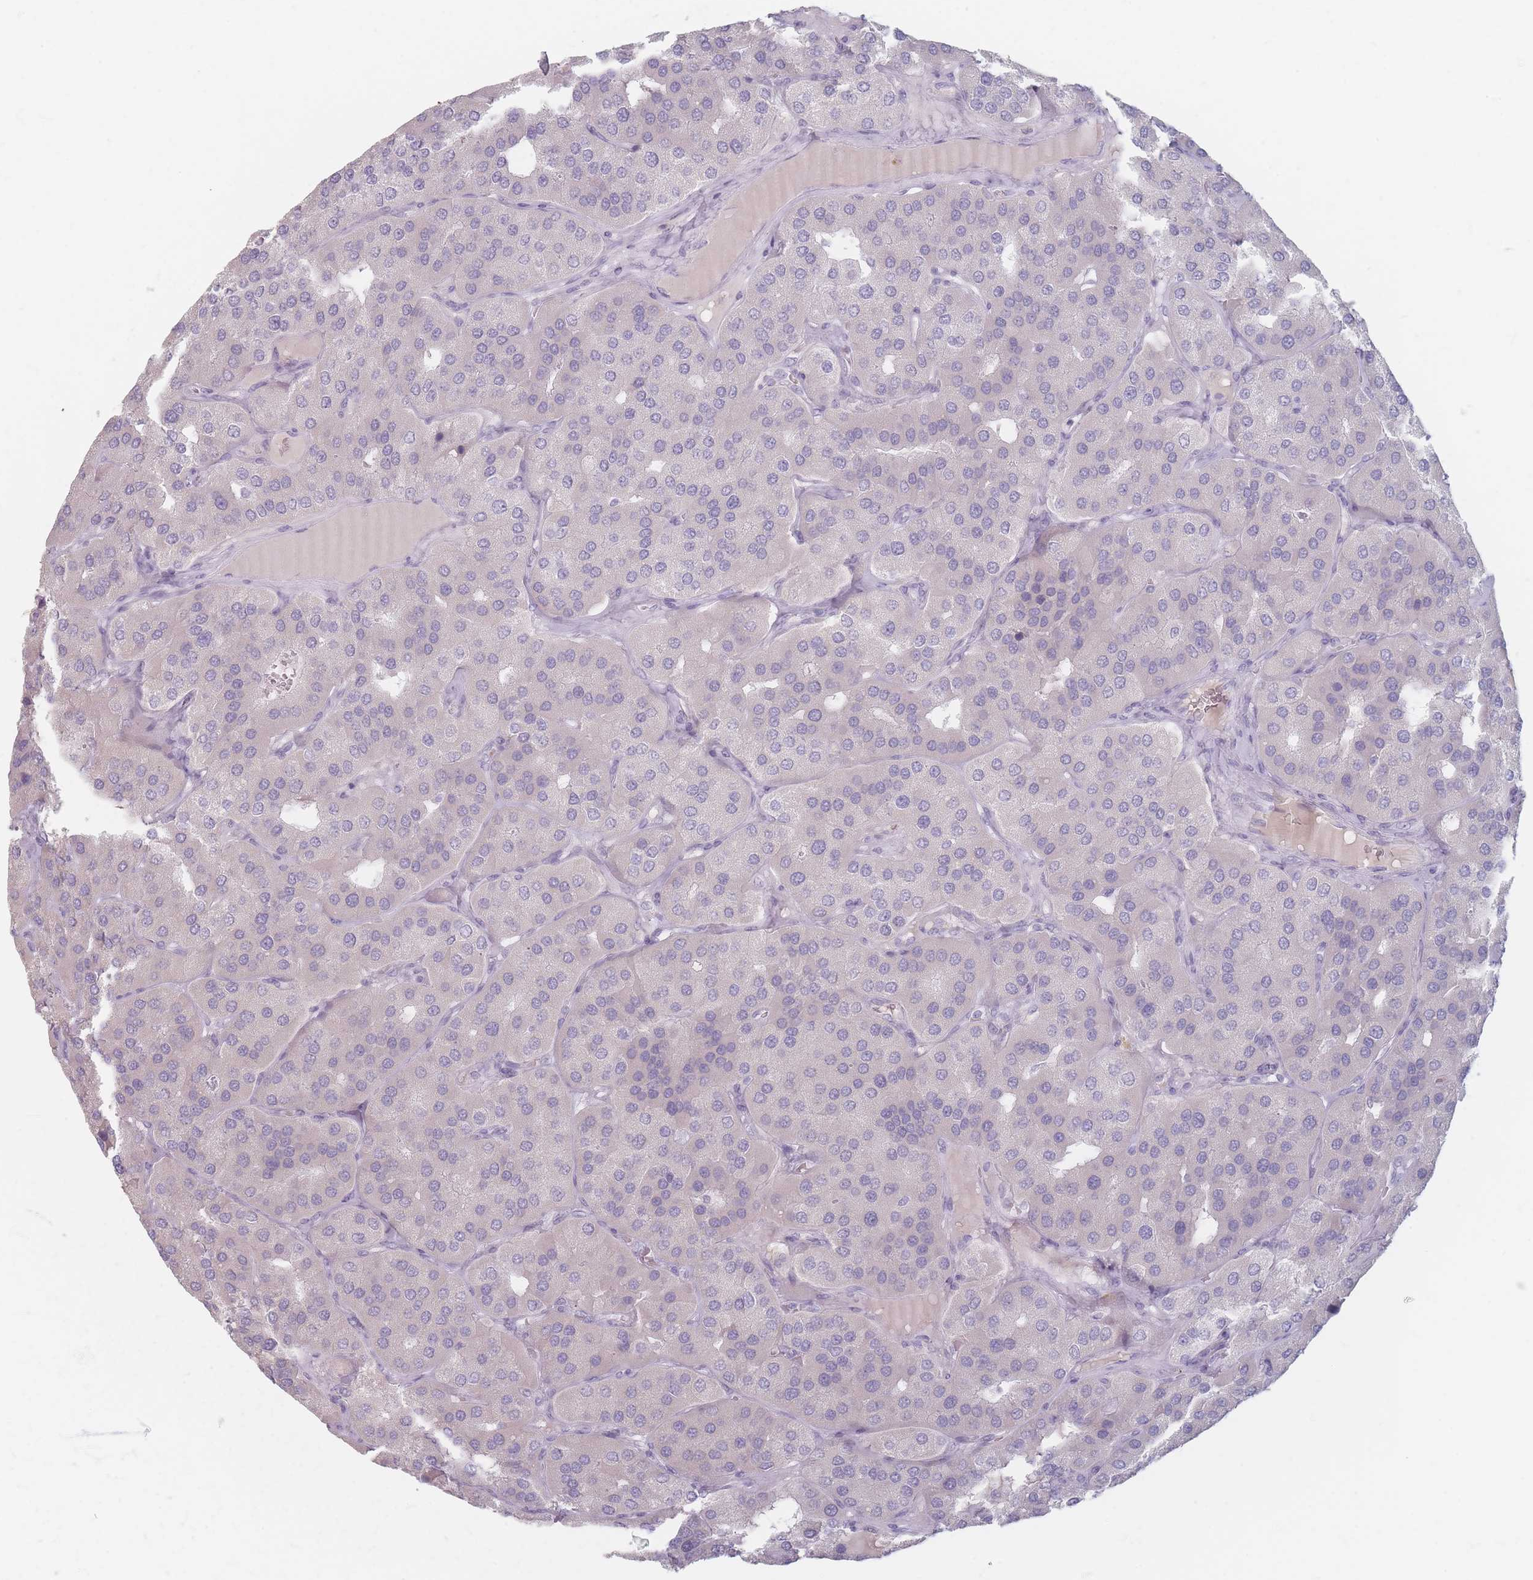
{"staining": {"intensity": "negative", "quantity": "none", "location": "none"}, "tissue": "parathyroid gland", "cell_type": "Glandular cells", "image_type": "normal", "snomed": [{"axis": "morphology", "description": "Normal tissue, NOS"}, {"axis": "morphology", "description": "Adenoma, NOS"}, {"axis": "topography", "description": "Parathyroid gland"}], "caption": "Immunohistochemical staining of benign human parathyroid gland shows no significant positivity in glandular cells.", "gene": "HELZ2", "patient": {"sex": "female", "age": 86}}